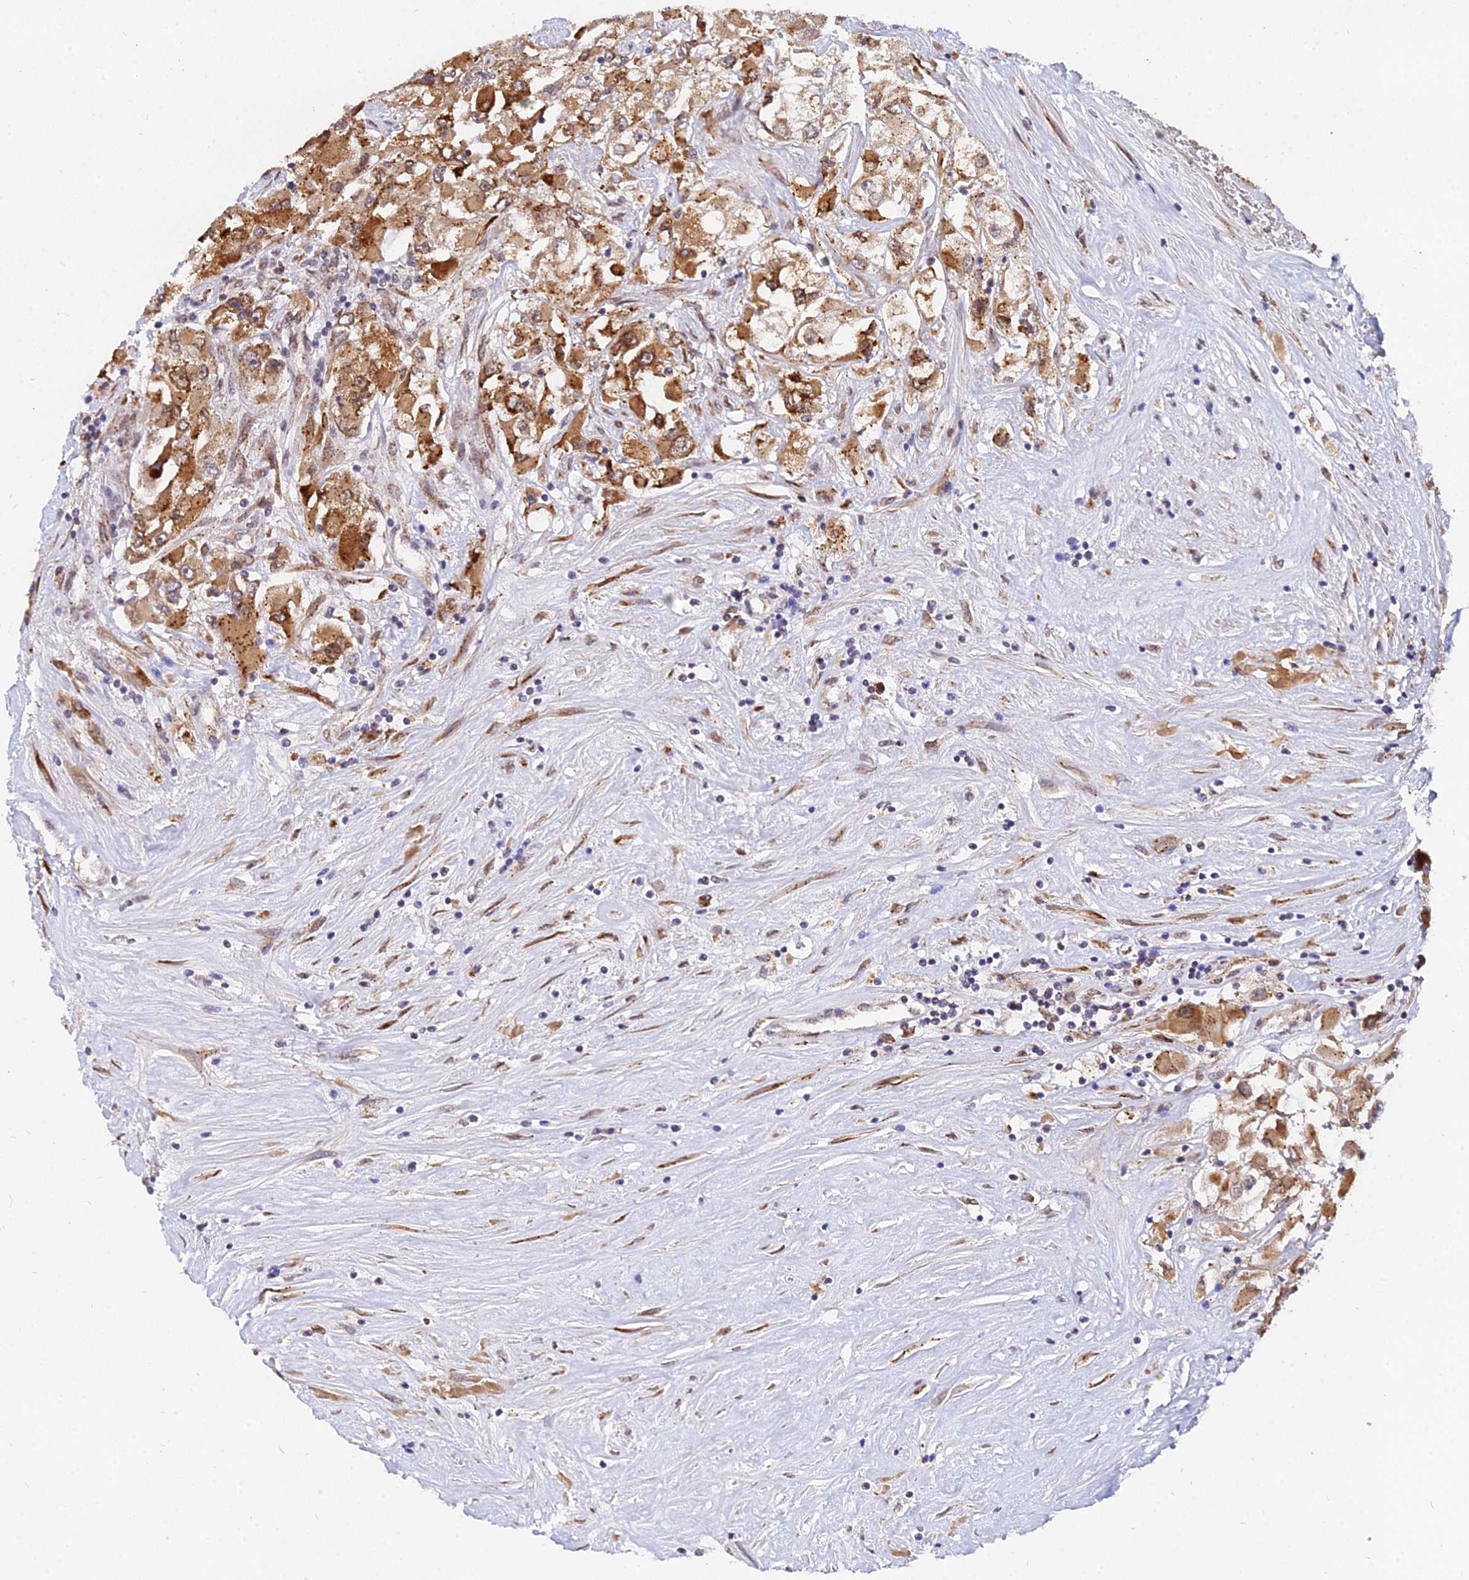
{"staining": {"intensity": "strong", "quantity": ">75%", "location": "cytoplasmic/membranous"}, "tissue": "renal cancer", "cell_type": "Tumor cells", "image_type": "cancer", "snomed": [{"axis": "morphology", "description": "Adenocarcinoma, NOS"}, {"axis": "topography", "description": "Kidney"}], "caption": "Immunohistochemical staining of human renal cancer displays high levels of strong cytoplasmic/membranous staining in about >75% of tumor cells.", "gene": "RNF121", "patient": {"sex": "female", "age": 52}}